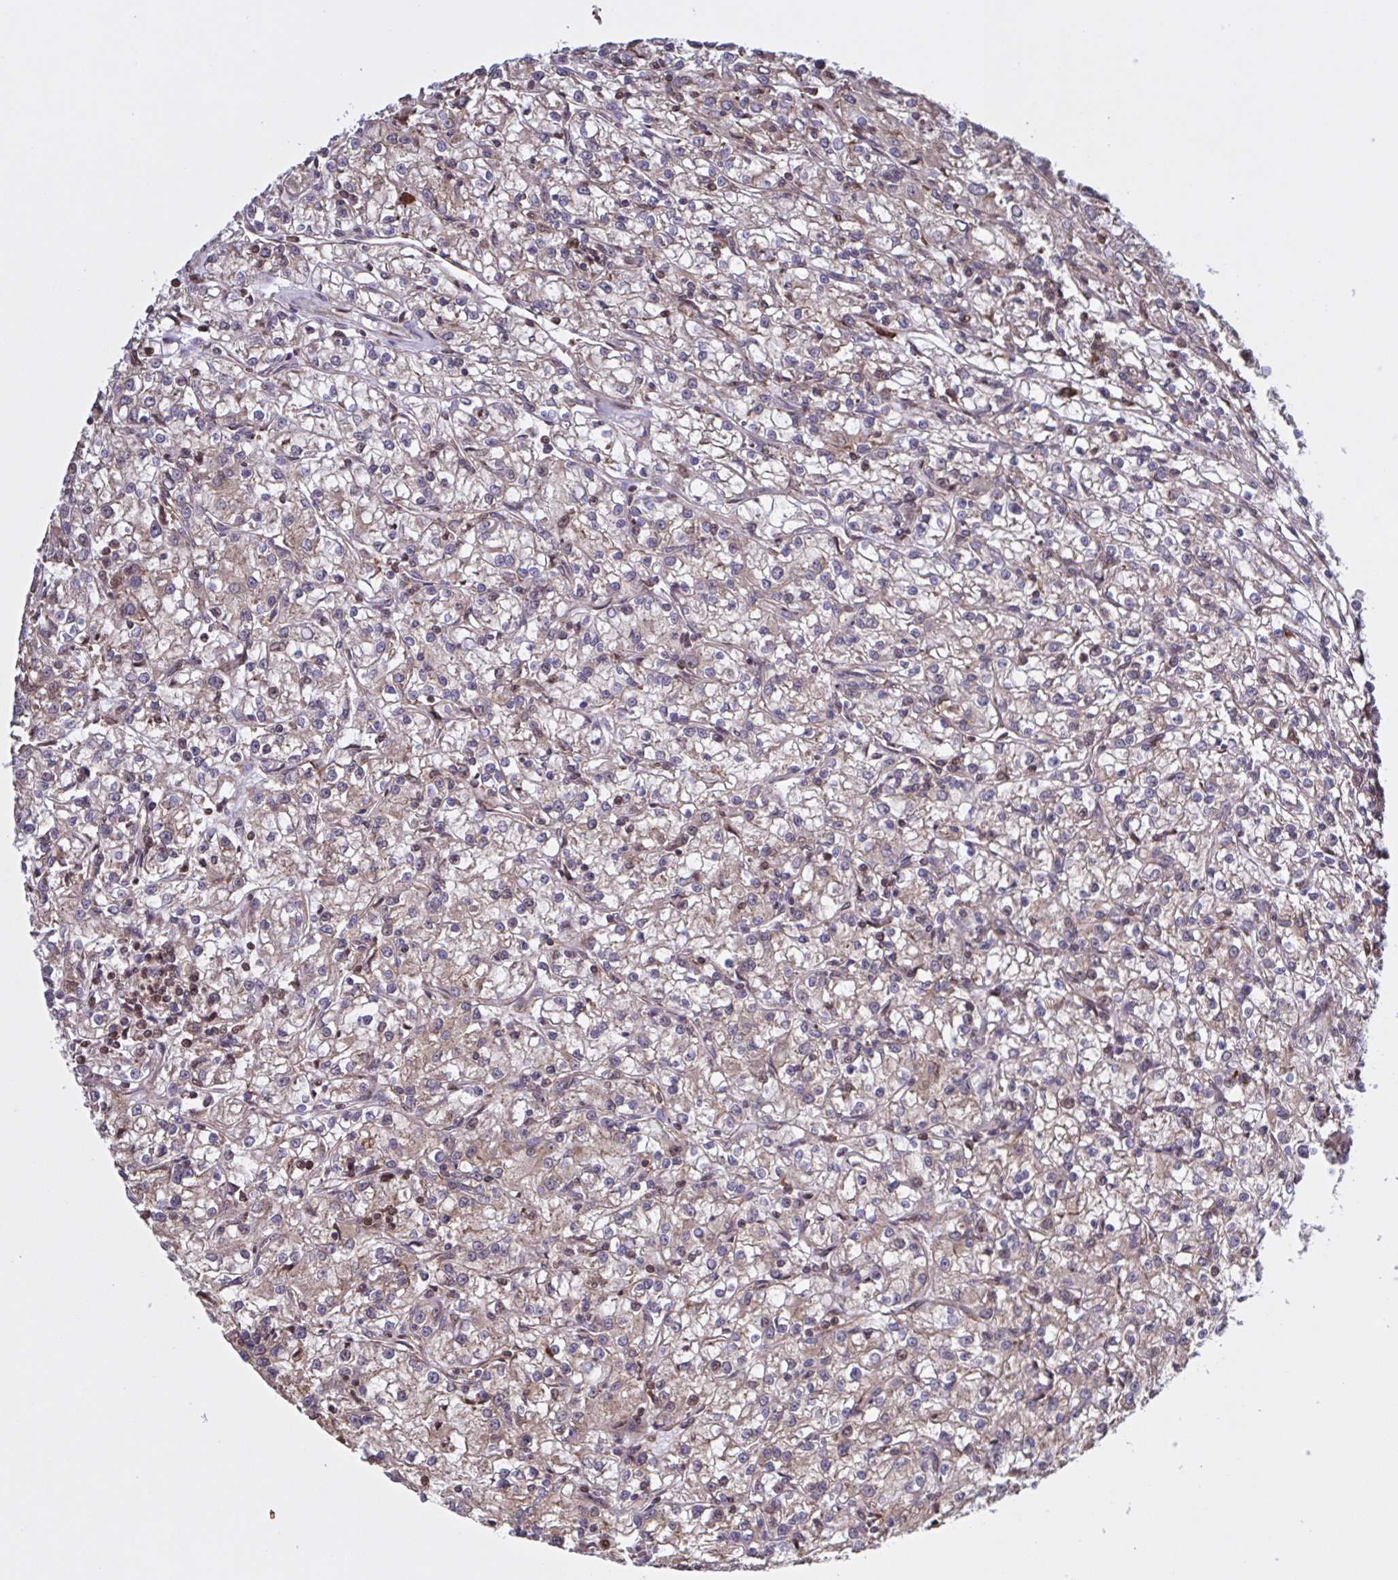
{"staining": {"intensity": "weak", "quantity": "<25%", "location": "cytoplasmic/membranous"}, "tissue": "renal cancer", "cell_type": "Tumor cells", "image_type": "cancer", "snomed": [{"axis": "morphology", "description": "Adenocarcinoma, NOS"}, {"axis": "topography", "description": "Kidney"}], "caption": "Histopathology image shows no significant protein expression in tumor cells of renal adenocarcinoma.", "gene": "SEC63", "patient": {"sex": "female", "age": 59}}